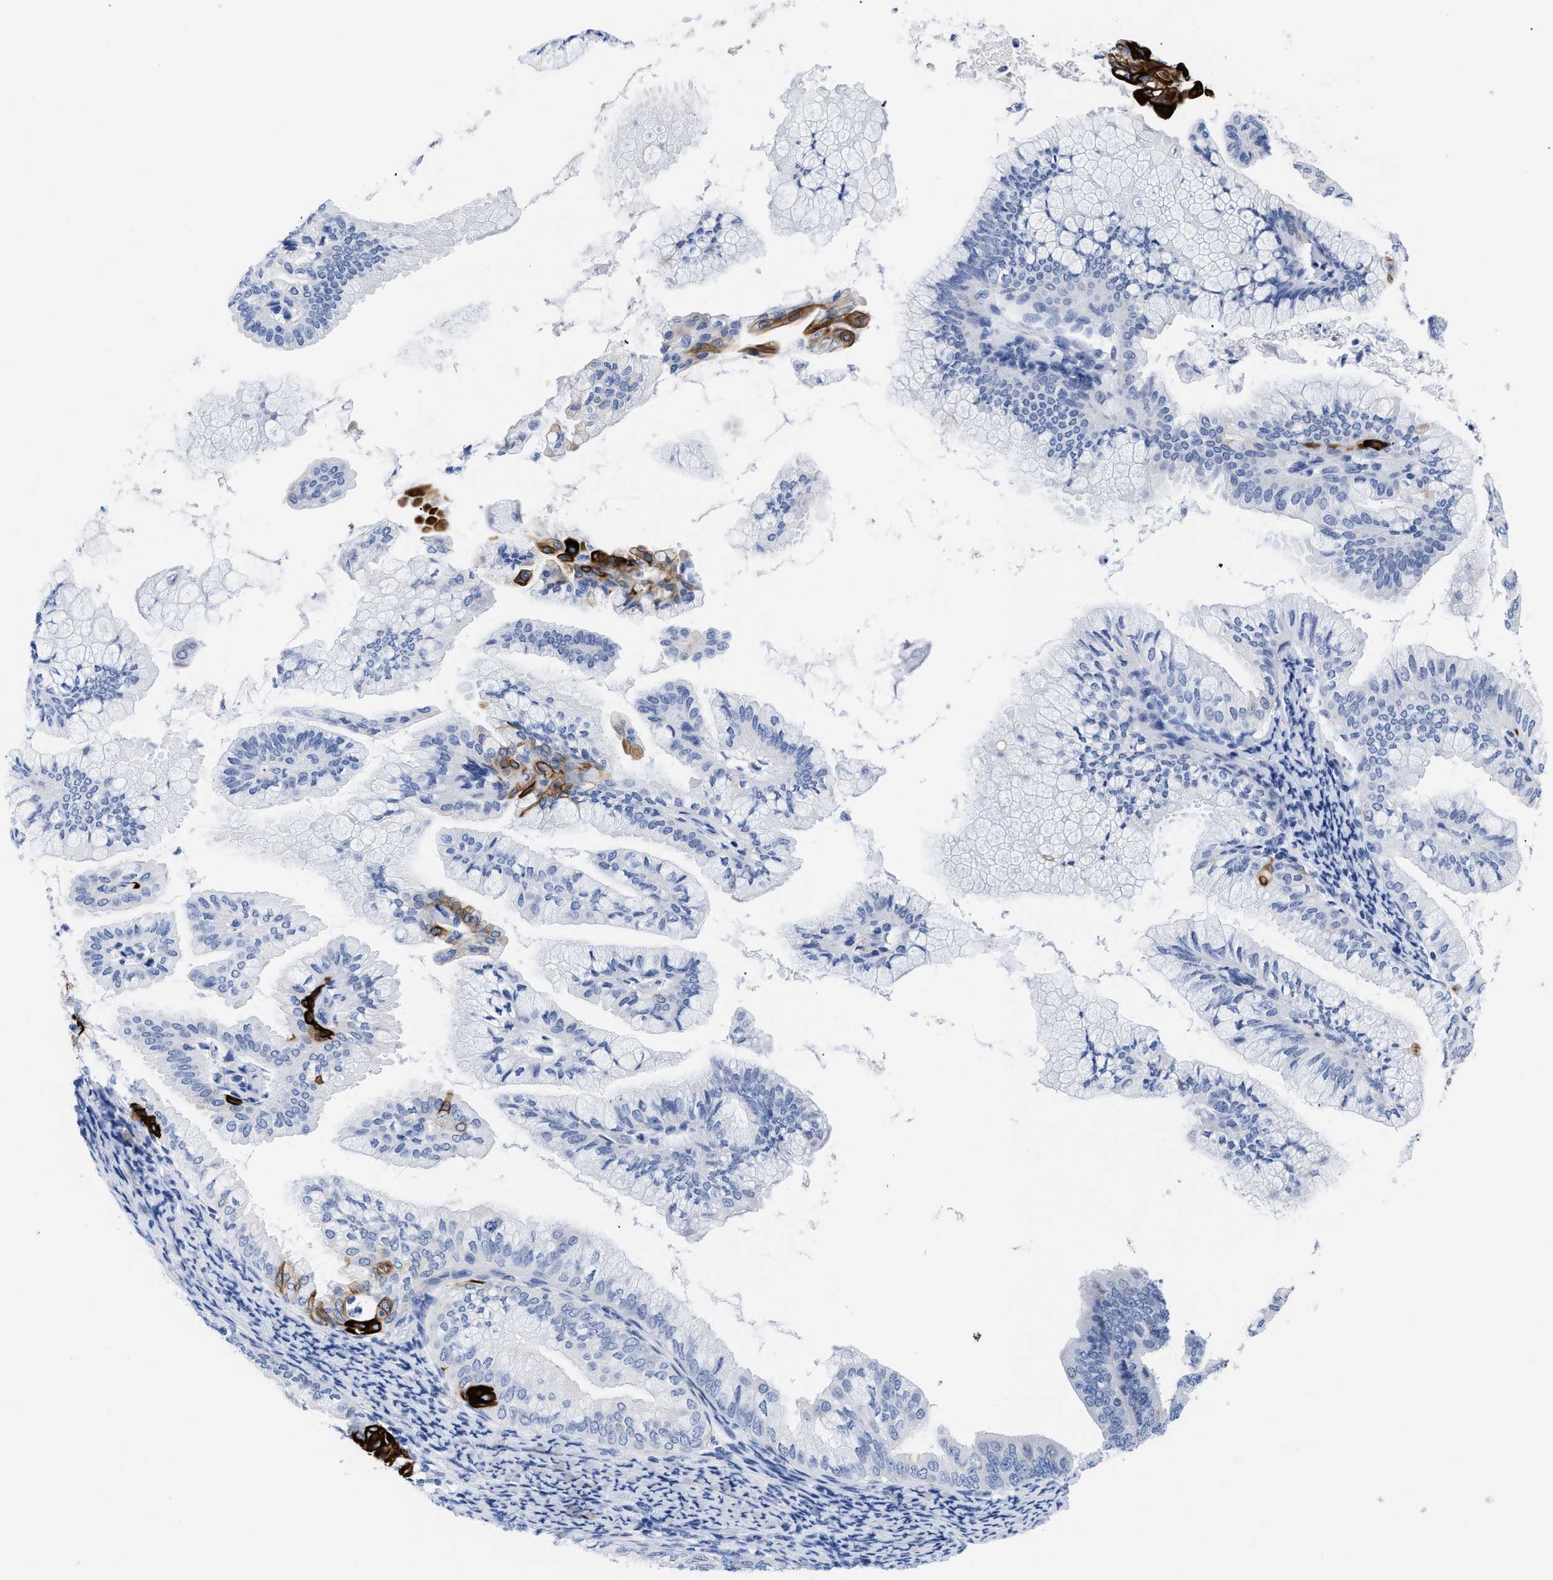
{"staining": {"intensity": "strong", "quantity": "<25%", "location": "cytoplasmic/membranous"}, "tissue": "endometrial cancer", "cell_type": "Tumor cells", "image_type": "cancer", "snomed": [{"axis": "morphology", "description": "Adenocarcinoma, NOS"}, {"axis": "topography", "description": "Endometrium"}], "caption": "This photomicrograph shows immunohistochemistry (IHC) staining of adenocarcinoma (endometrial), with medium strong cytoplasmic/membranous positivity in approximately <25% of tumor cells.", "gene": "DUSP26", "patient": {"sex": "female", "age": 63}}